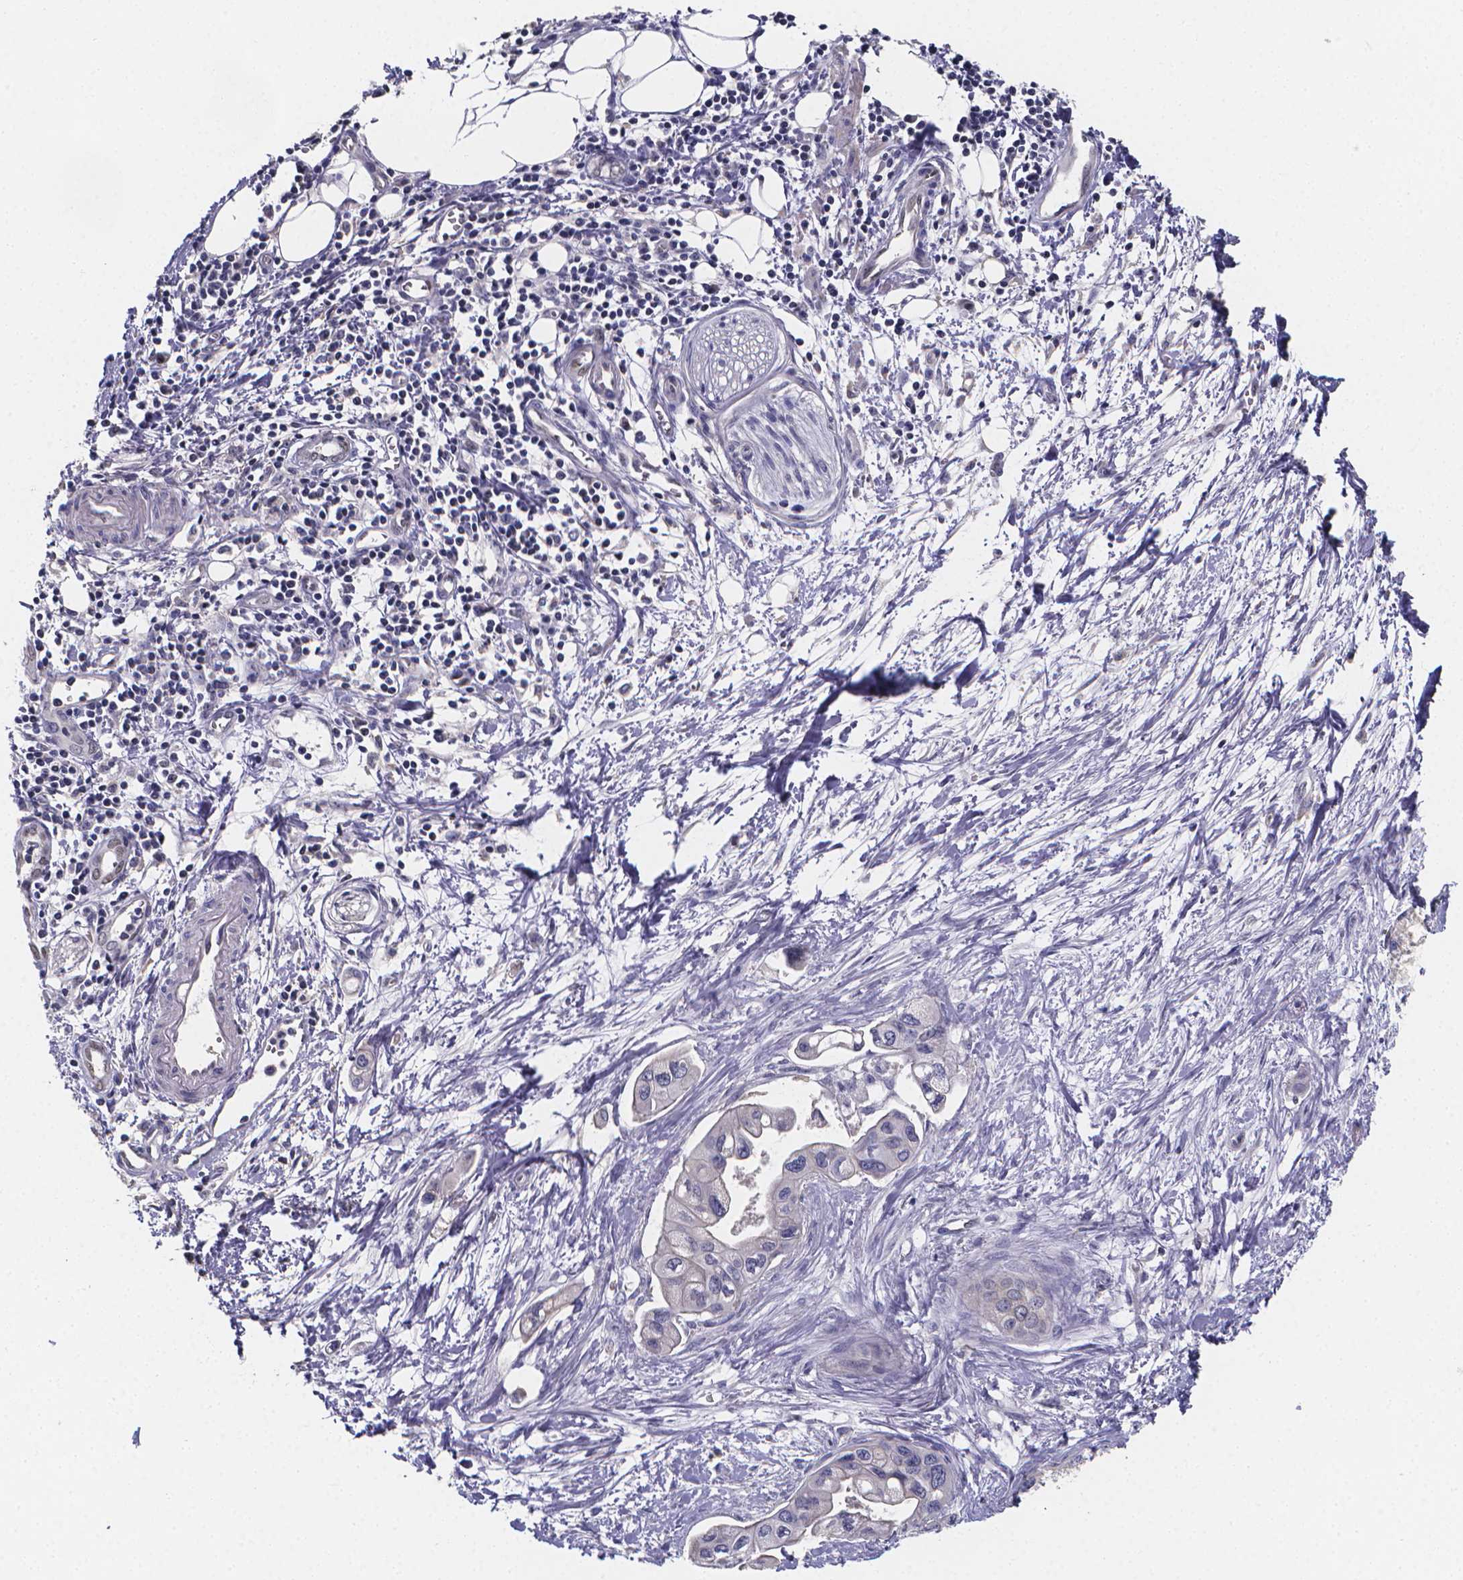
{"staining": {"intensity": "negative", "quantity": "none", "location": "none"}, "tissue": "pancreatic cancer", "cell_type": "Tumor cells", "image_type": "cancer", "snomed": [{"axis": "morphology", "description": "Adenocarcinoma, NOS"}, {"axis": "topography", "description": "Pancreas"}], "caption": "Immunohistochemistry (IHC) photomicrograph of human adenocarcinoma (pancreatic) stained for a protein (brown), which reveals no staining in tumor cells.", "gene": "PAH", "patient": {"sex": "male", "age": 60}}